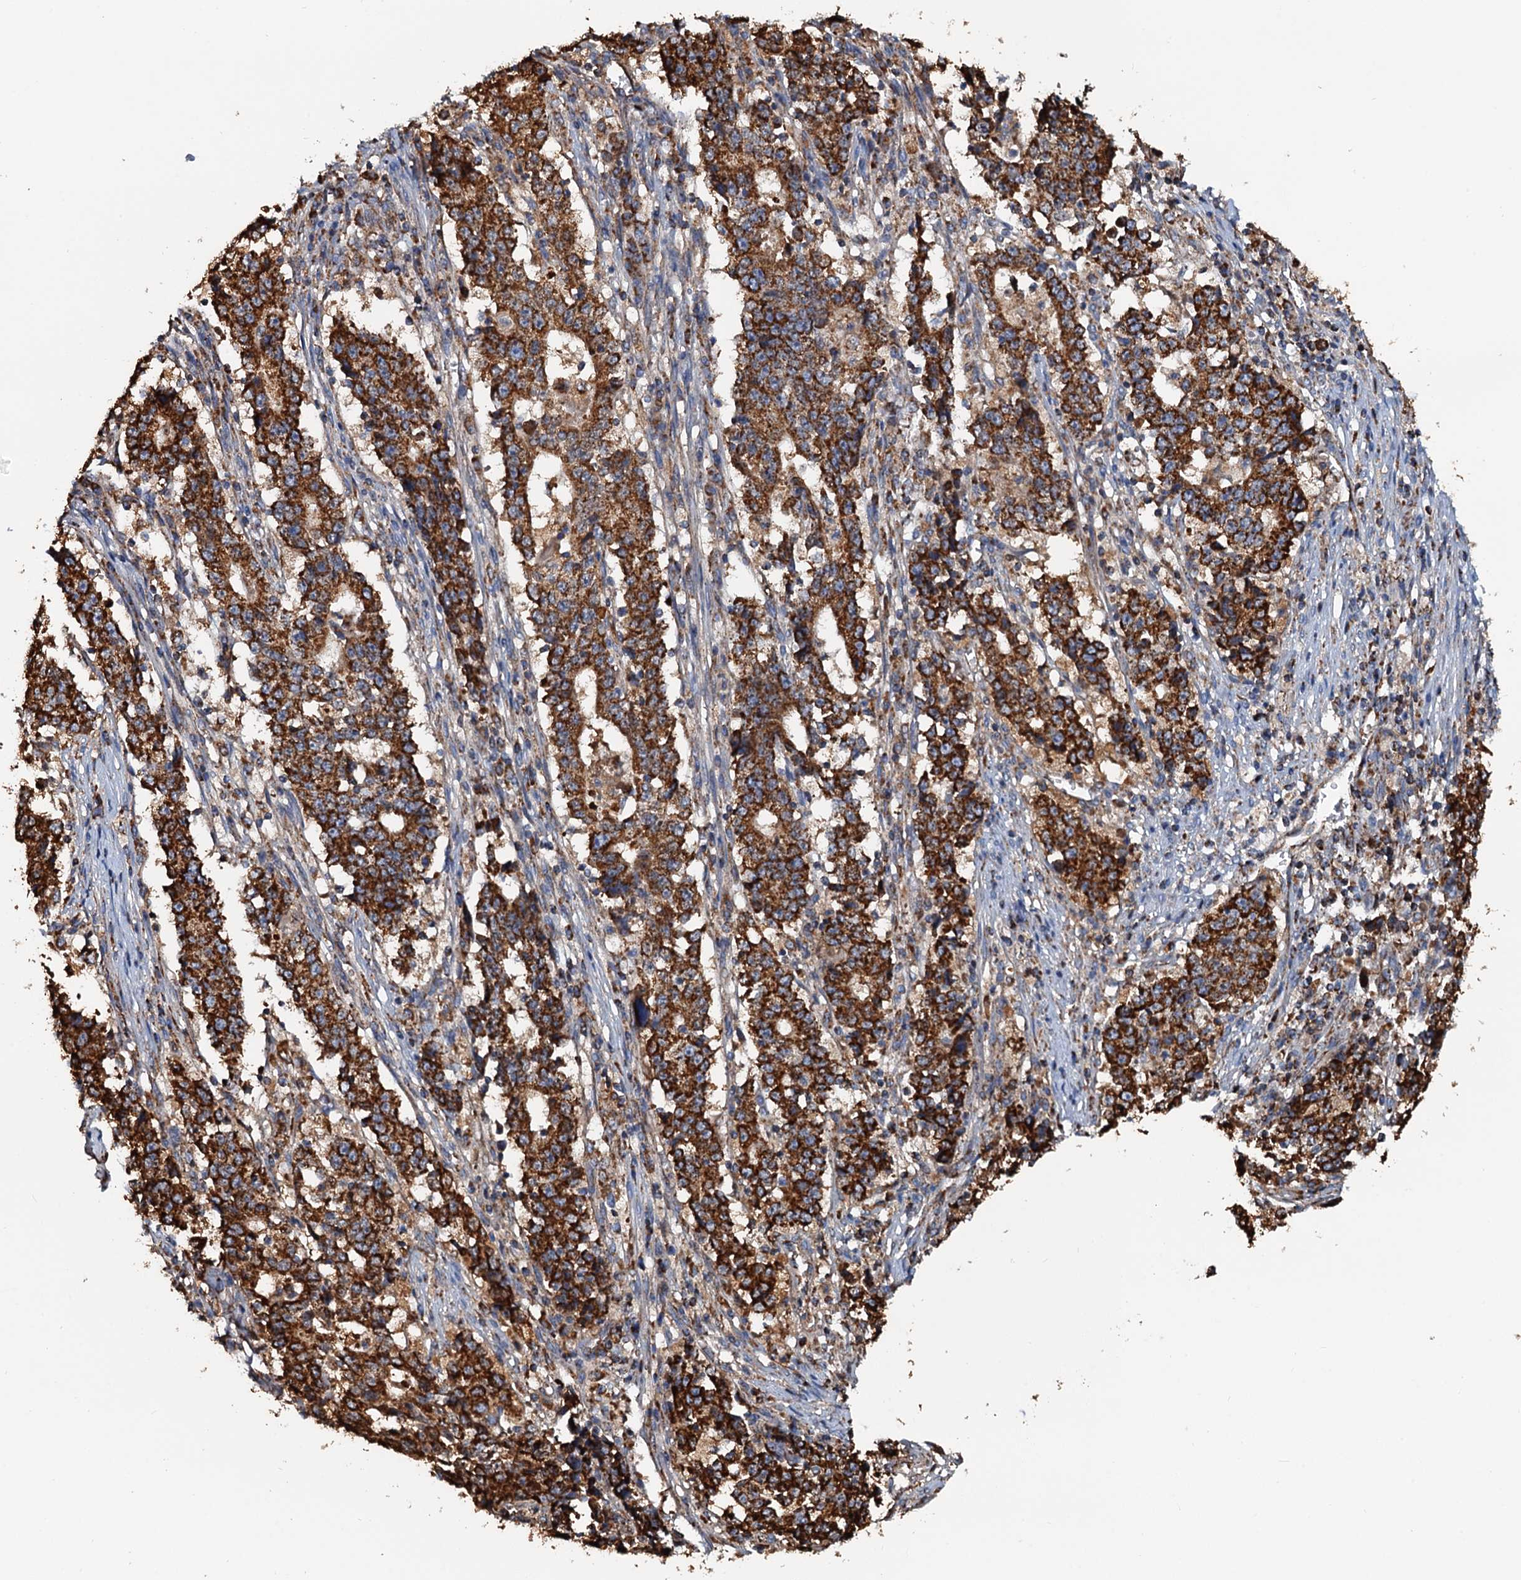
{"staining": {"intensity": "strong", "quantity": ">75%", "location": "cytoplasmic/membranous"}, "tissue": "stomach cancer", "cell_type": "Tumor cells", "image_type": "cancer", "snomed": [{"axis": "morphology", "description": "Adenocarcinoma, NOS"}, {"axis": "topography", "description": "Stomach"}], "caption": "Brown immunohistochemical staining in stomach adenocarcinoma exhibits strong cytoplasmic/membranous expression in about >75% of tumor cells.", "gene": "AAGAB", "patient": {"sex": "male", "age": 59}}